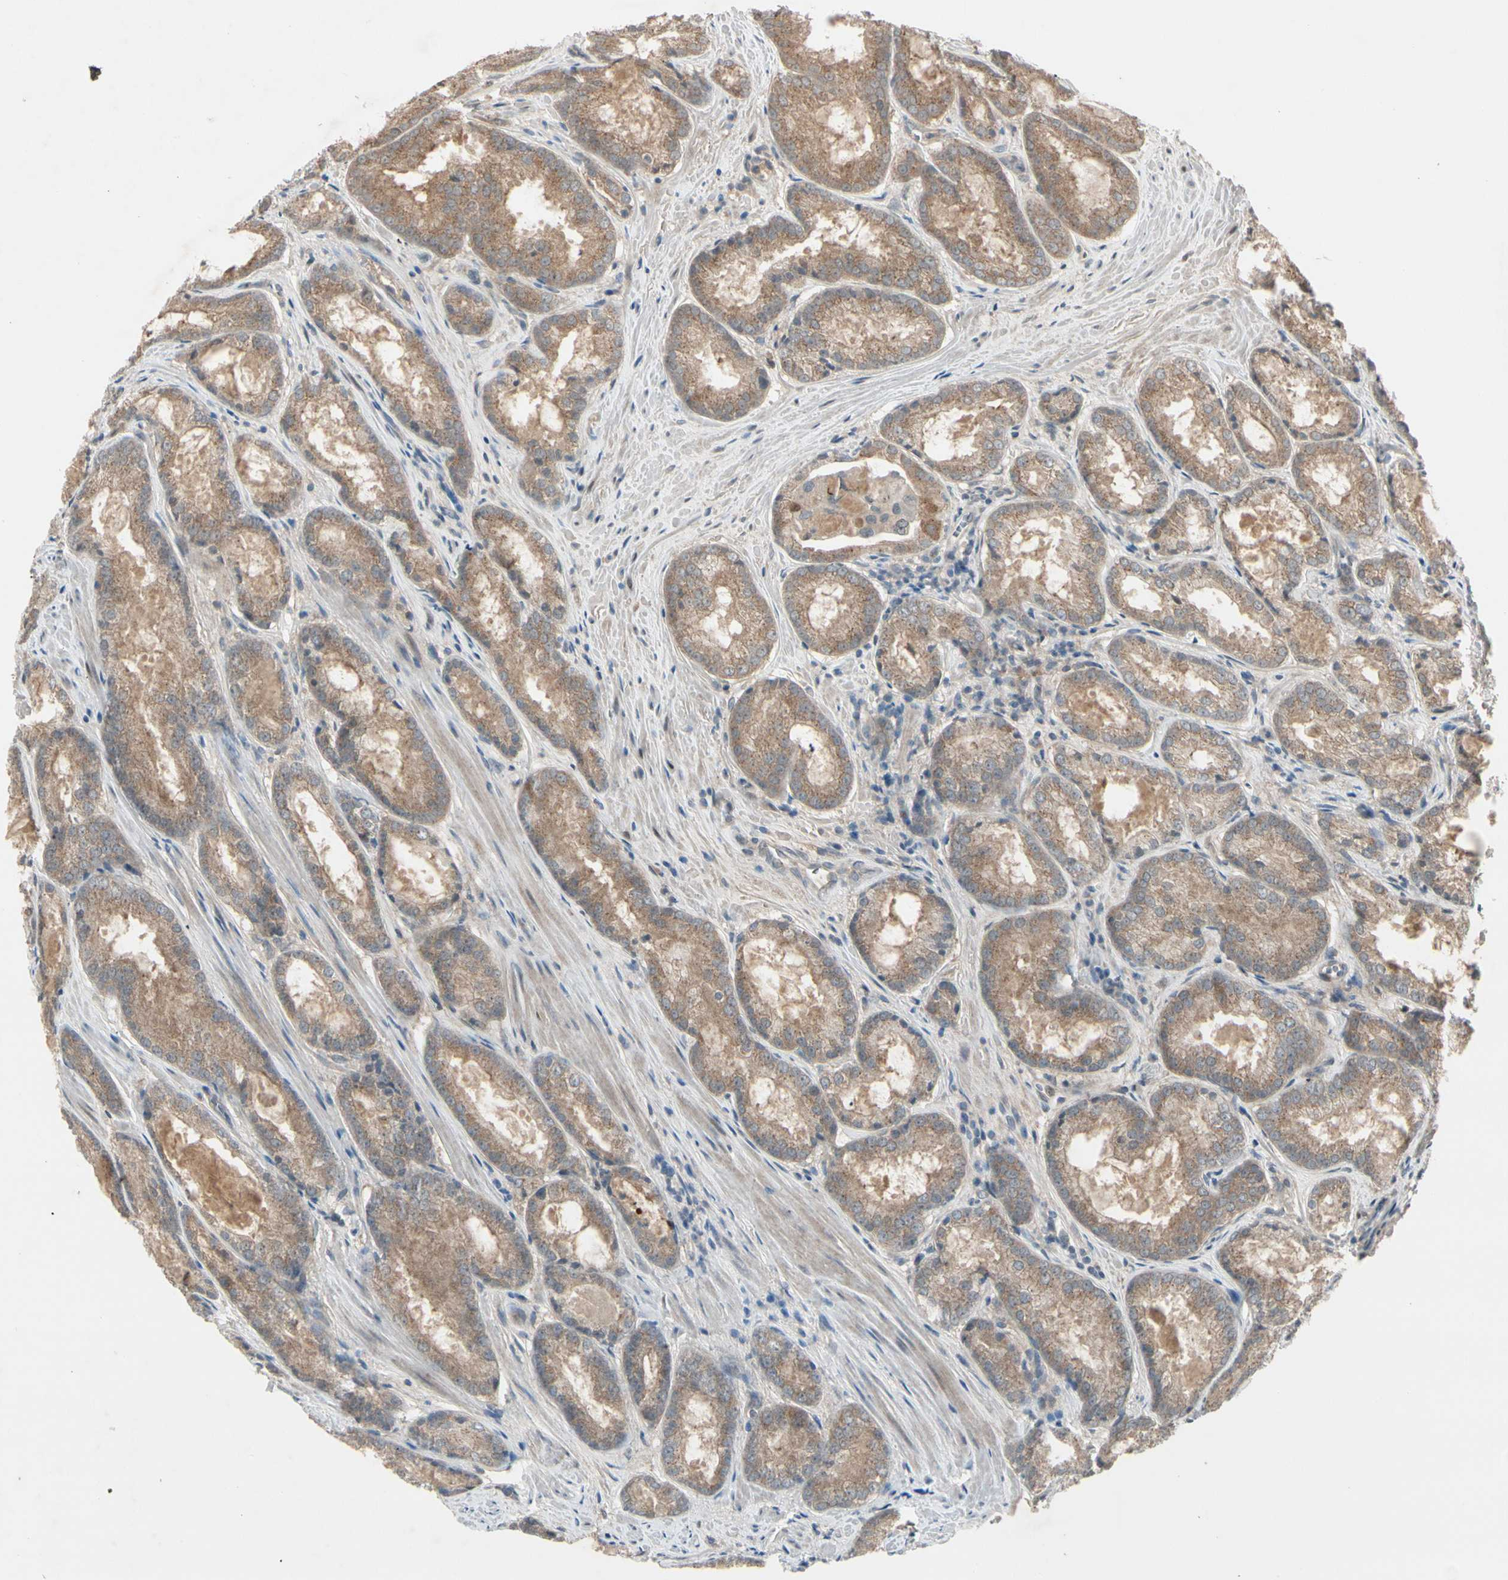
{"staining": {"intensity": "moderate", "quantity": ">75%", "location": "cytoplasmic/membranous"}, "tissue": "prostate cancer", "cell_type": "Tumor cells", "image_type": "cancer", "snomed": [{"axis": "morphology", "description": "Adenocarcinoma, Low grade"}, {"axis": "topography", "description": "Prostate"}], "caption": "A brown stain labels moderate cytoplasmic/membranous positivity of a protein in prostate cancer tumor cells.", "gene": "FHDC1", "patient": {"sex": "male", "age": 64}}